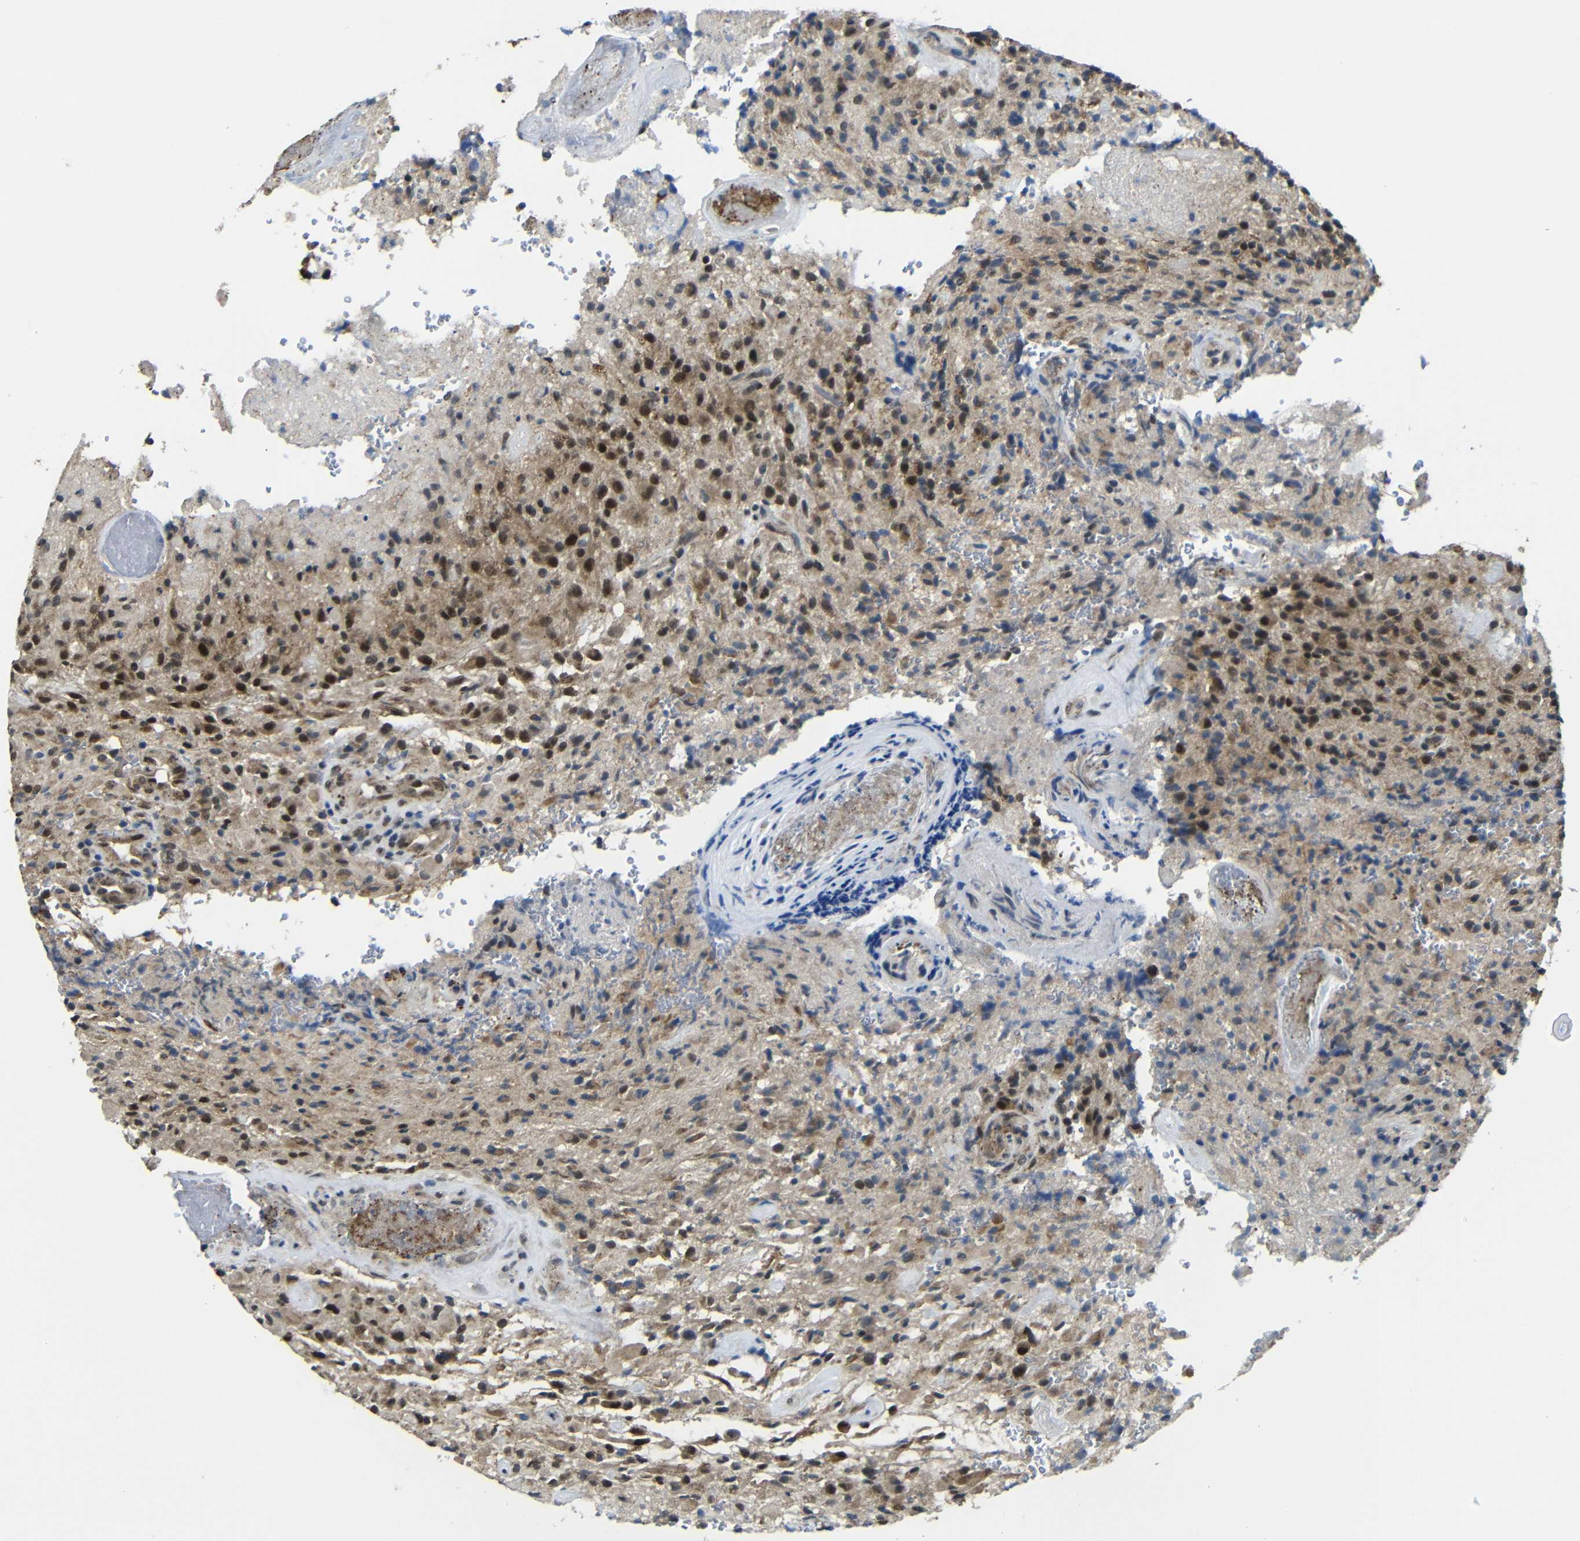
{"staining": {"intensity": "moderate", "quantity": ">75%", "location": "cytoplasmic/membranous,nuclear"}, "tissue": "glioma", "cell_type": "Tumor cells", "image_type": "cancer", "snomed": [{"axis": "morphology", "description": "Glioma, malignant, High grade"}, {"axis": "topography", "description": "Brain"}], "caption": "Malignant glioma (high-grade) stained with a protein marker displays moderate staining in tumor cells.", "gene": "FAM172A", "patient": {"sex": "male", "age": 71}}